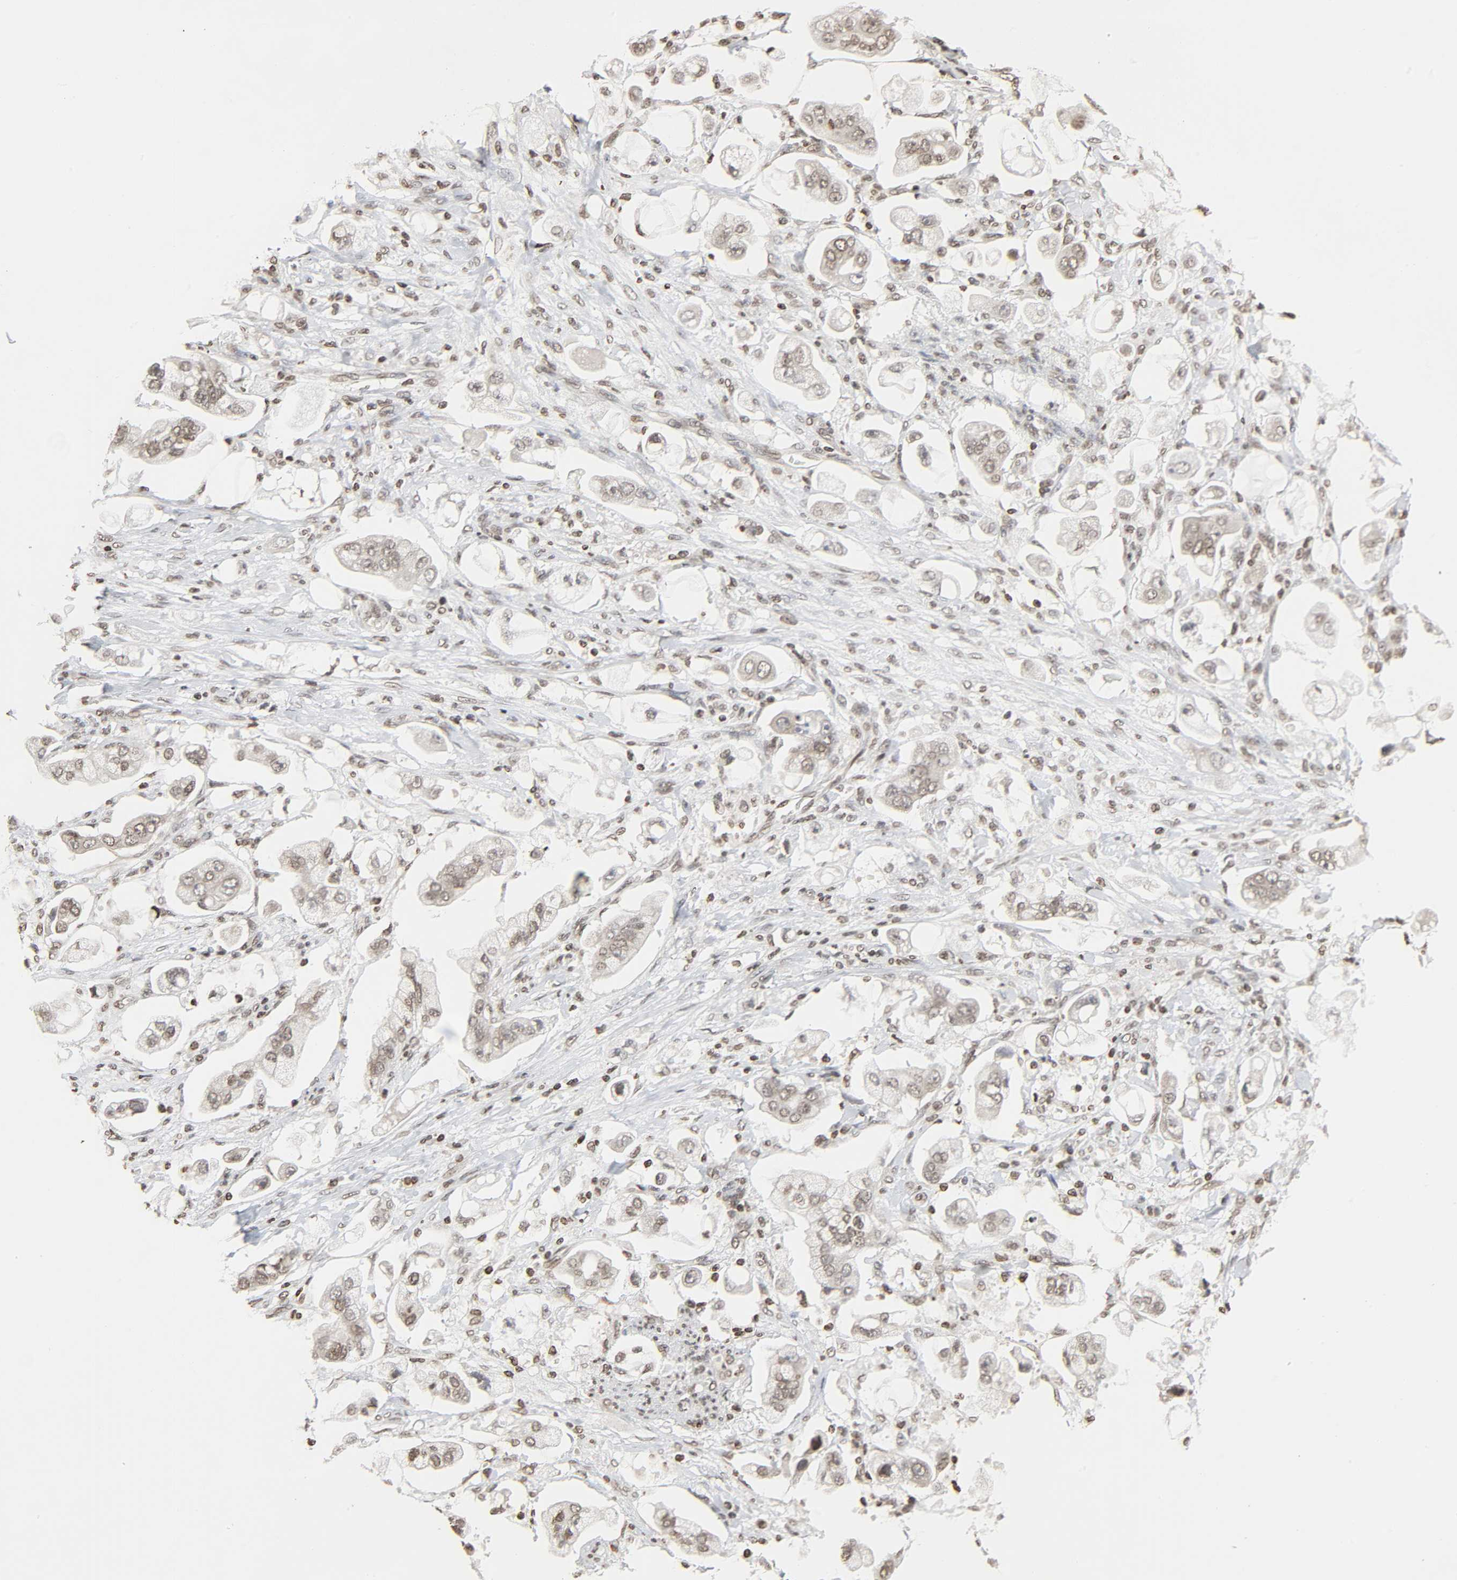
{"staining": {"intensity": "weak", "quantity": ">75%", "location": "nuclear"}, "tissue": "stomach cancer", "cell_type": "Tumor cells", "image_type": "cancer", "snomed": [{"axis": "morphology", "description": "Adenocarcinoma, NOS"}, {"axis": "topography", "description": "Stomach"}], "caption": "Approximately >75% of tumor cells in human stomach cancer (adenocarcinoma) exhibit weak nuclear protein positivity as visualized by brown immunohistochemical staining.", "gene": "ELAVL1", "patient": {"sex": "male", "age": 62}}